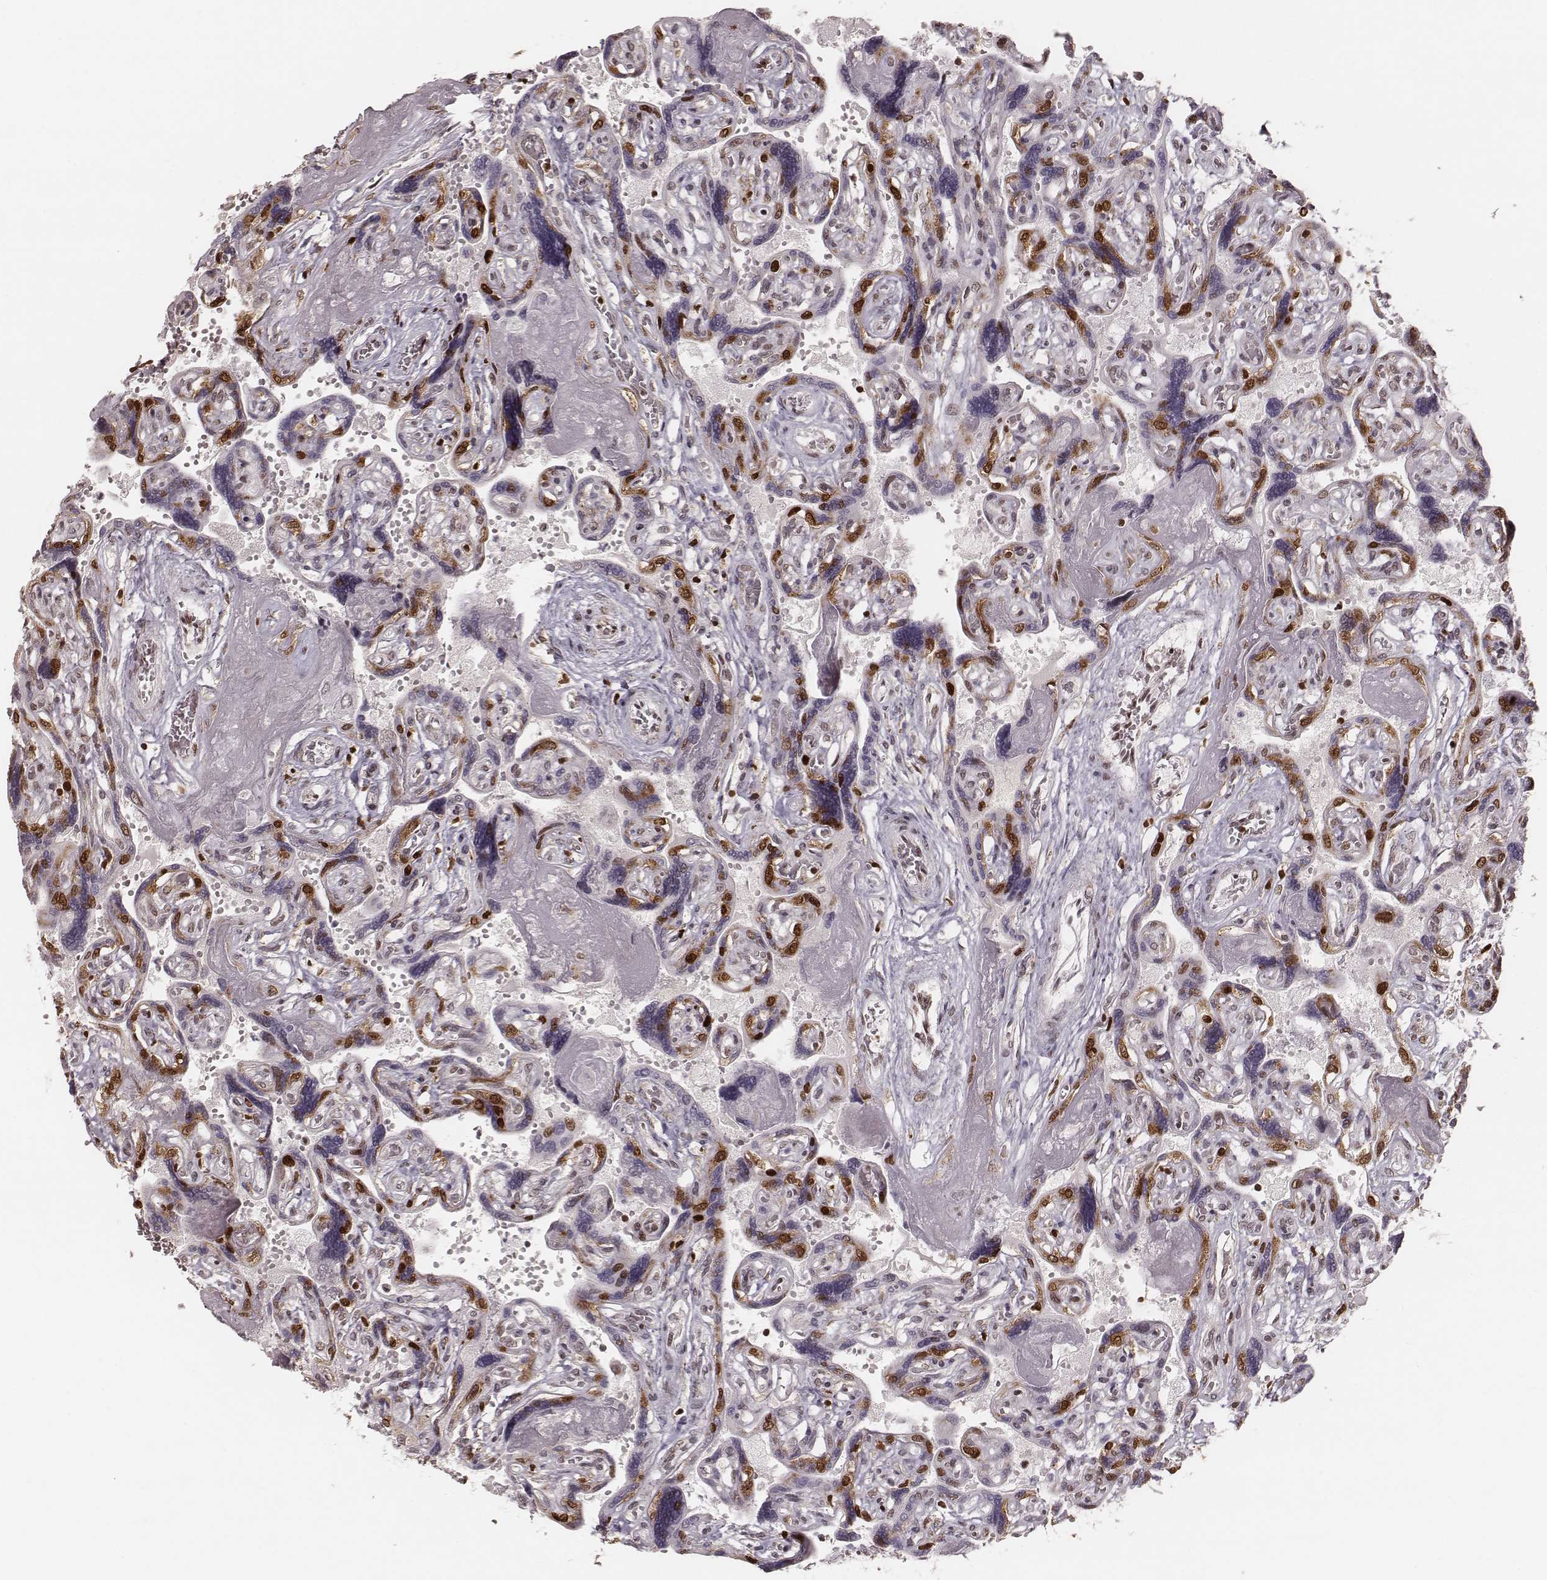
{"staining": {"intensity": "moderate", "quantity": ">75%", "location": "nuclear"}, "tissue": "placenta", "cell_type": "Decidual cells", "image_type": "normal", "snomed": [{"axis": "morphology", "description": "Normal tissue, NOS"}, {"axis": "topography", "description": "Placenta"}], "caption": "Immunohistochemical staining of benign human placenta reveals moderate nuclear protein staining in about >75% of decidual cells. (IHC, brightfield microscopy, high magnification).", "gene": "PARP1", "patient": {"sex": "female", "age": 32}}